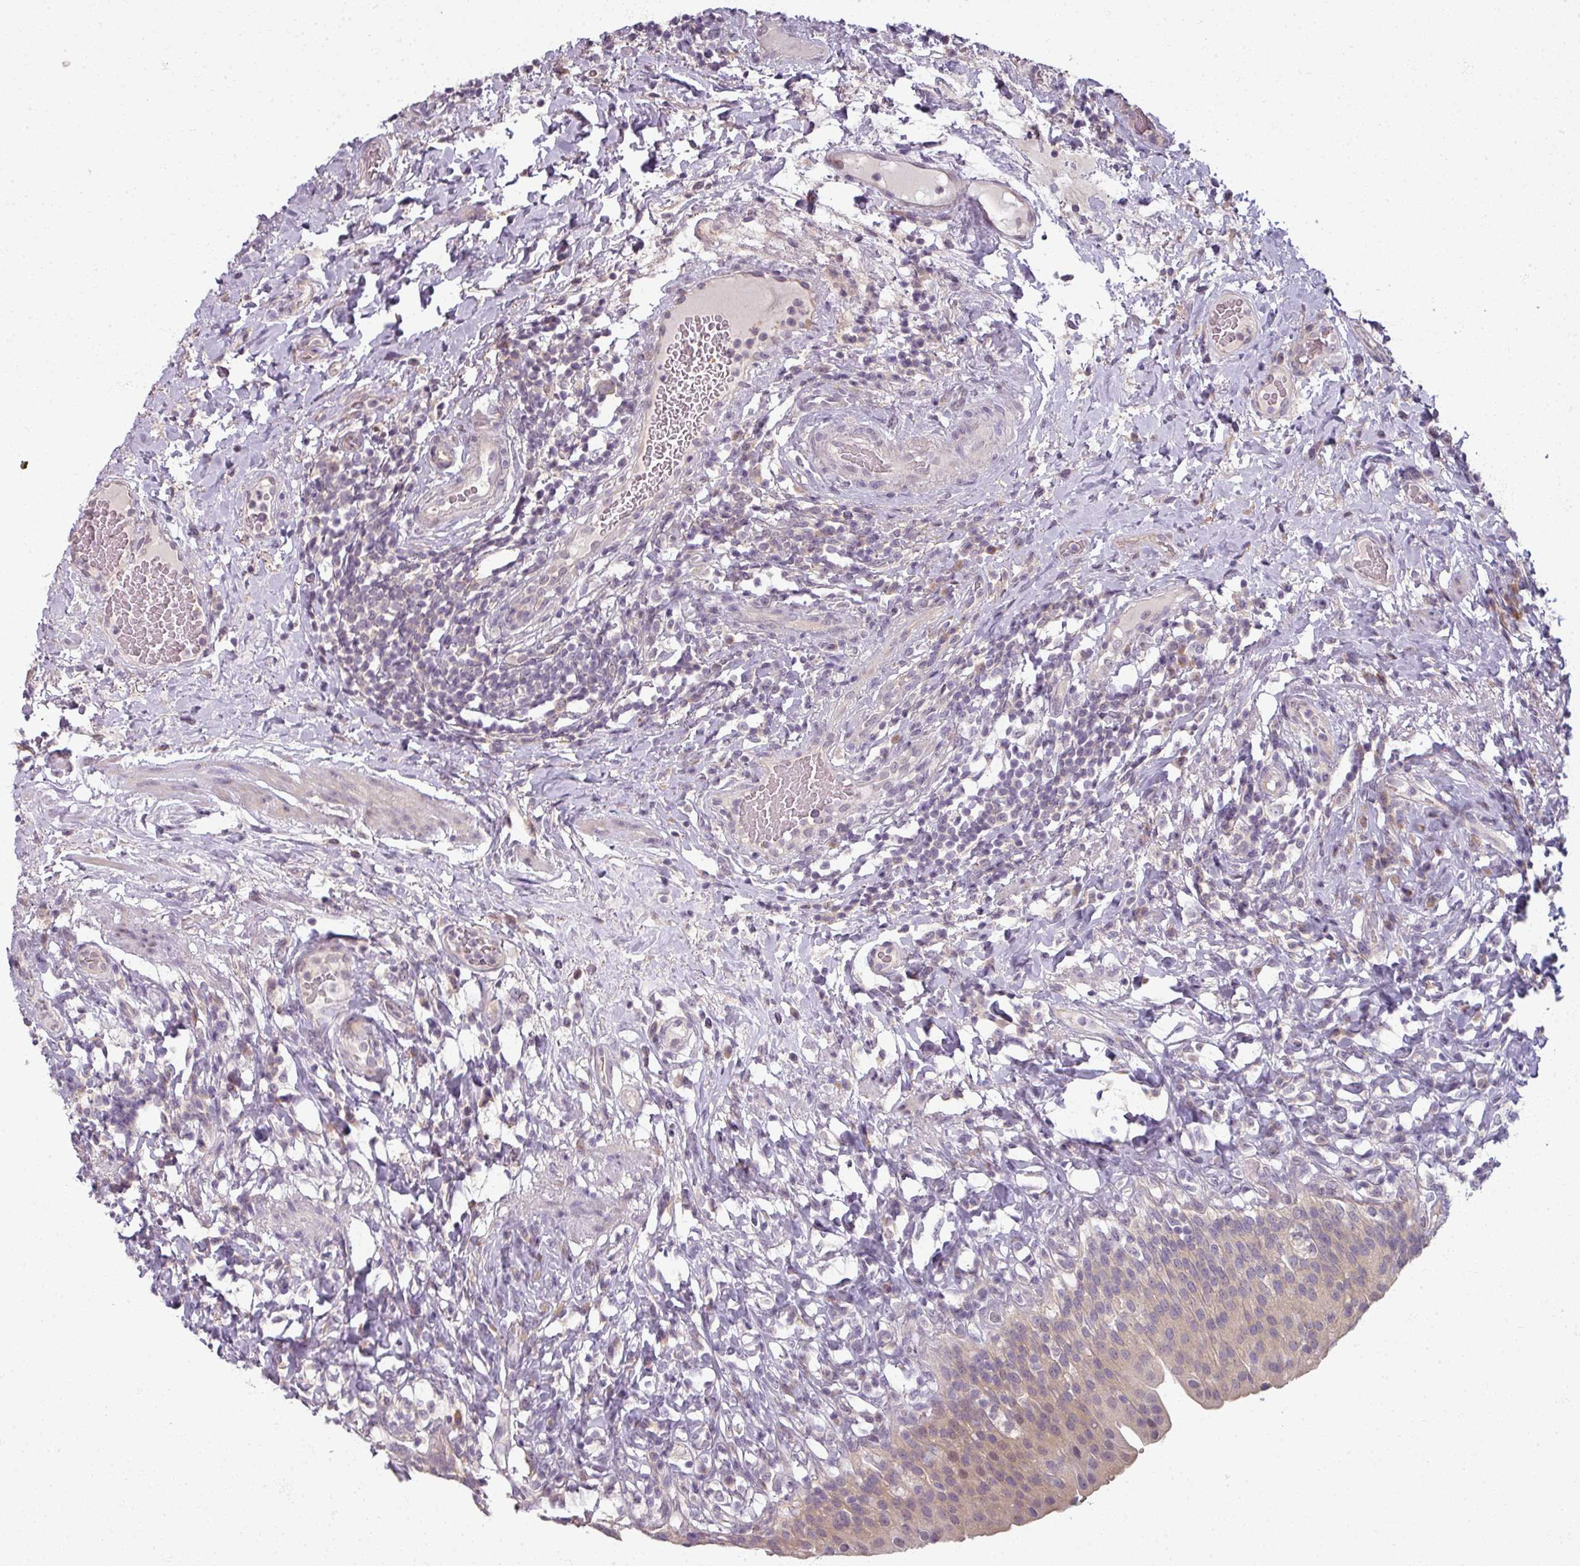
{"staining": {"intensity": "weak", "quantity": "25%-75%", "location": "cytoplasmic/membranous,nuclear"}, "tissue": "urinary bladder", "cell_type": "Urothelial cells", "image_type": "normal", "snomed": [{"axis": "morphology", "description": "Normal tissue, NOS"}, {"axis": "morphology", "description": "Inflammation, NOS"}, {"axis": "topography", "description": "Urinary bladder"}], "caption": "This histopathology image shows IHC staining of benign human urinary bladder, with low weak cytoplasmic/membranous,nuclear positivity in approximately 25%-75% of urothelial cells.", "gene": "MYMK", "patient": {"sex": "male", "age": 64}}